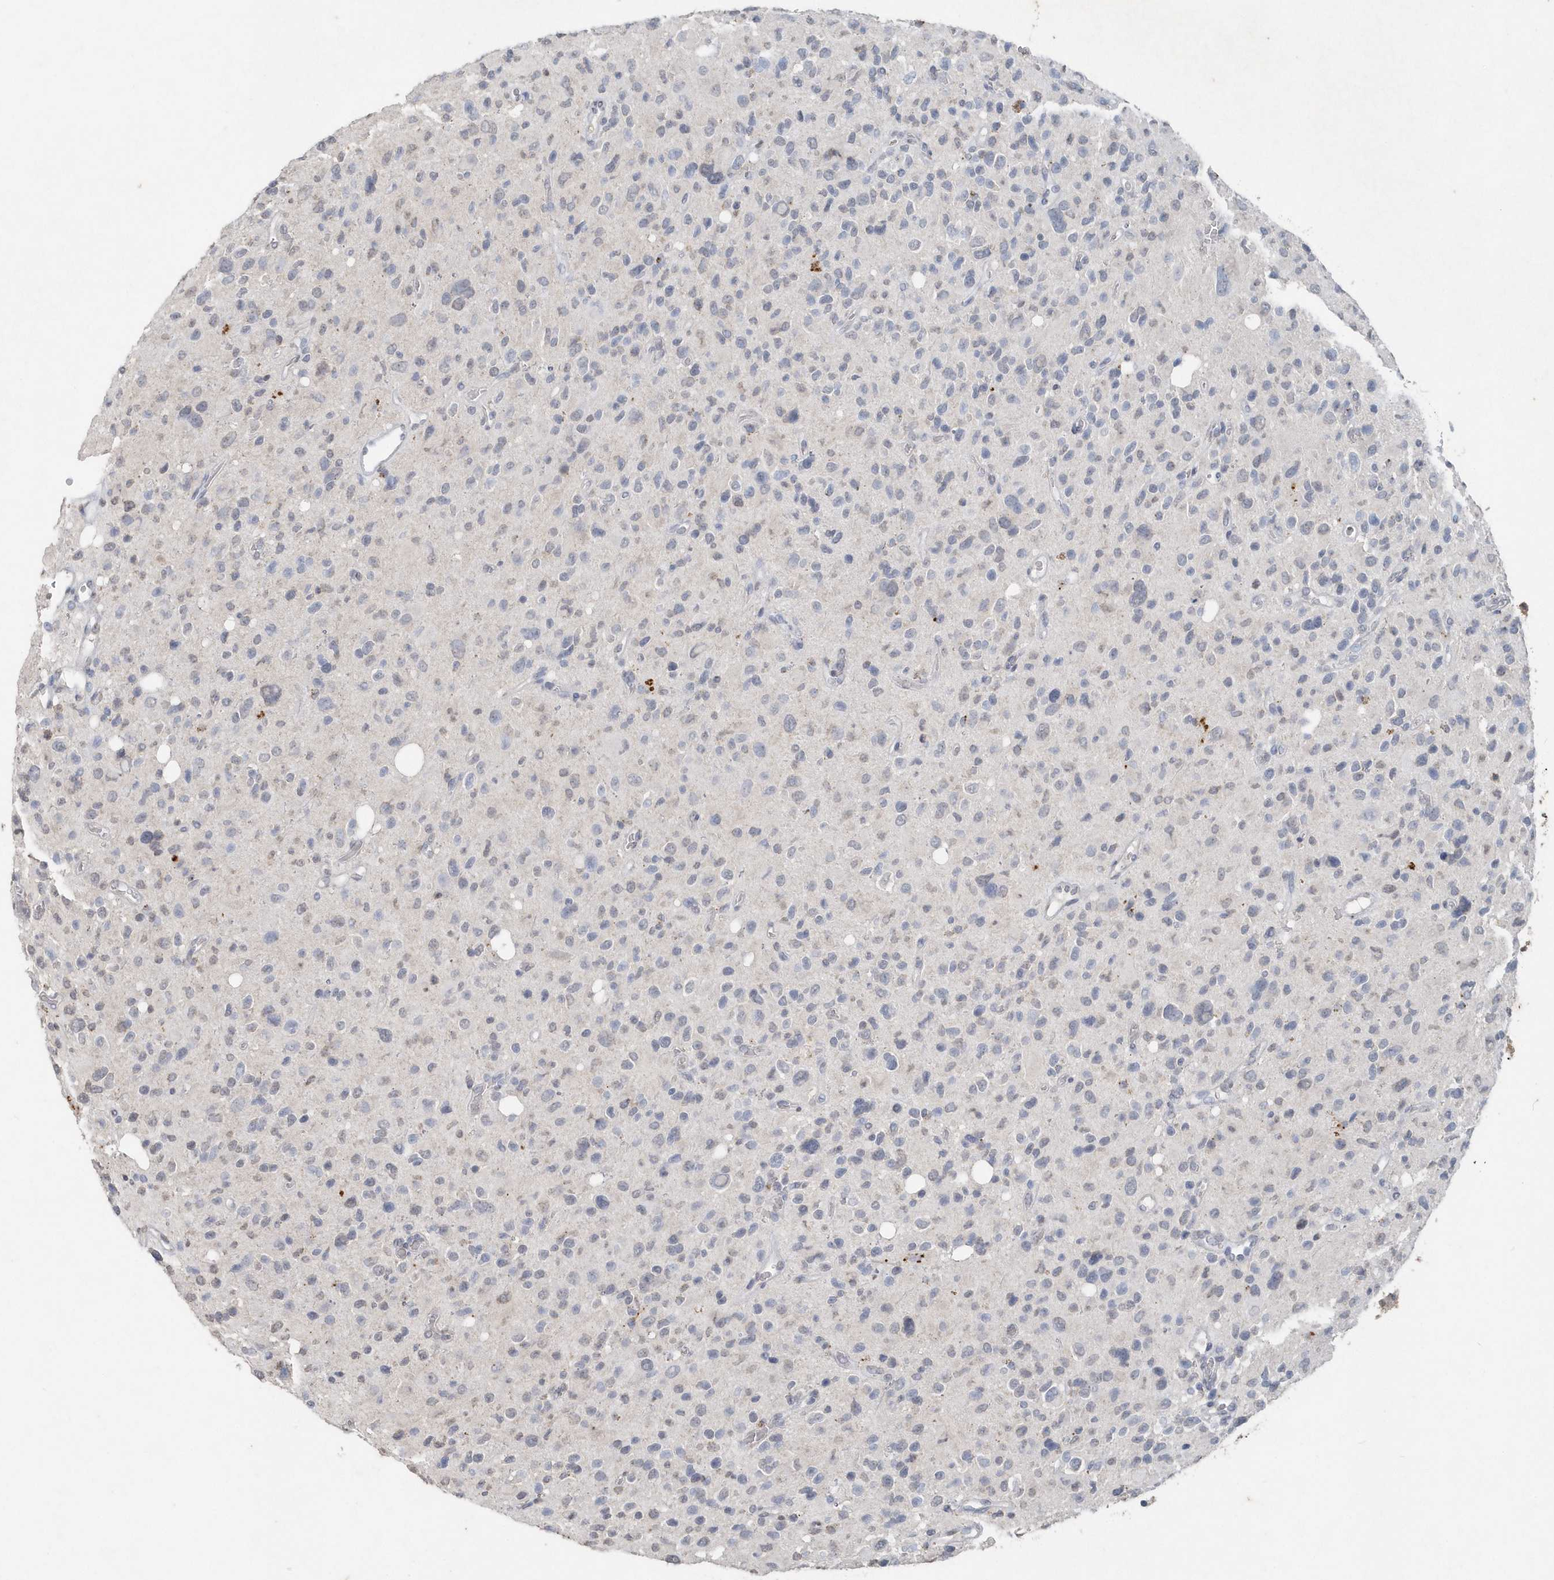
{"staining": {"intensity": "negative", "quantity": "none", "location": "none"}, "tissue": "glioma", "cell_type": "Tumor cells", "image_type": "cancer", "snomed": [{"axis": "morphology", "description": "Glioma, malignant, High grade"}, {"axis": "topography", "description": "Brain"}], "caption": "Immunohistochemistry (IHC) of human malignant glioma (high-grade) reveals no positivity in tumor cells.", "gene": "PDCD1", "patient": {"sex": "male", "age": 48}}